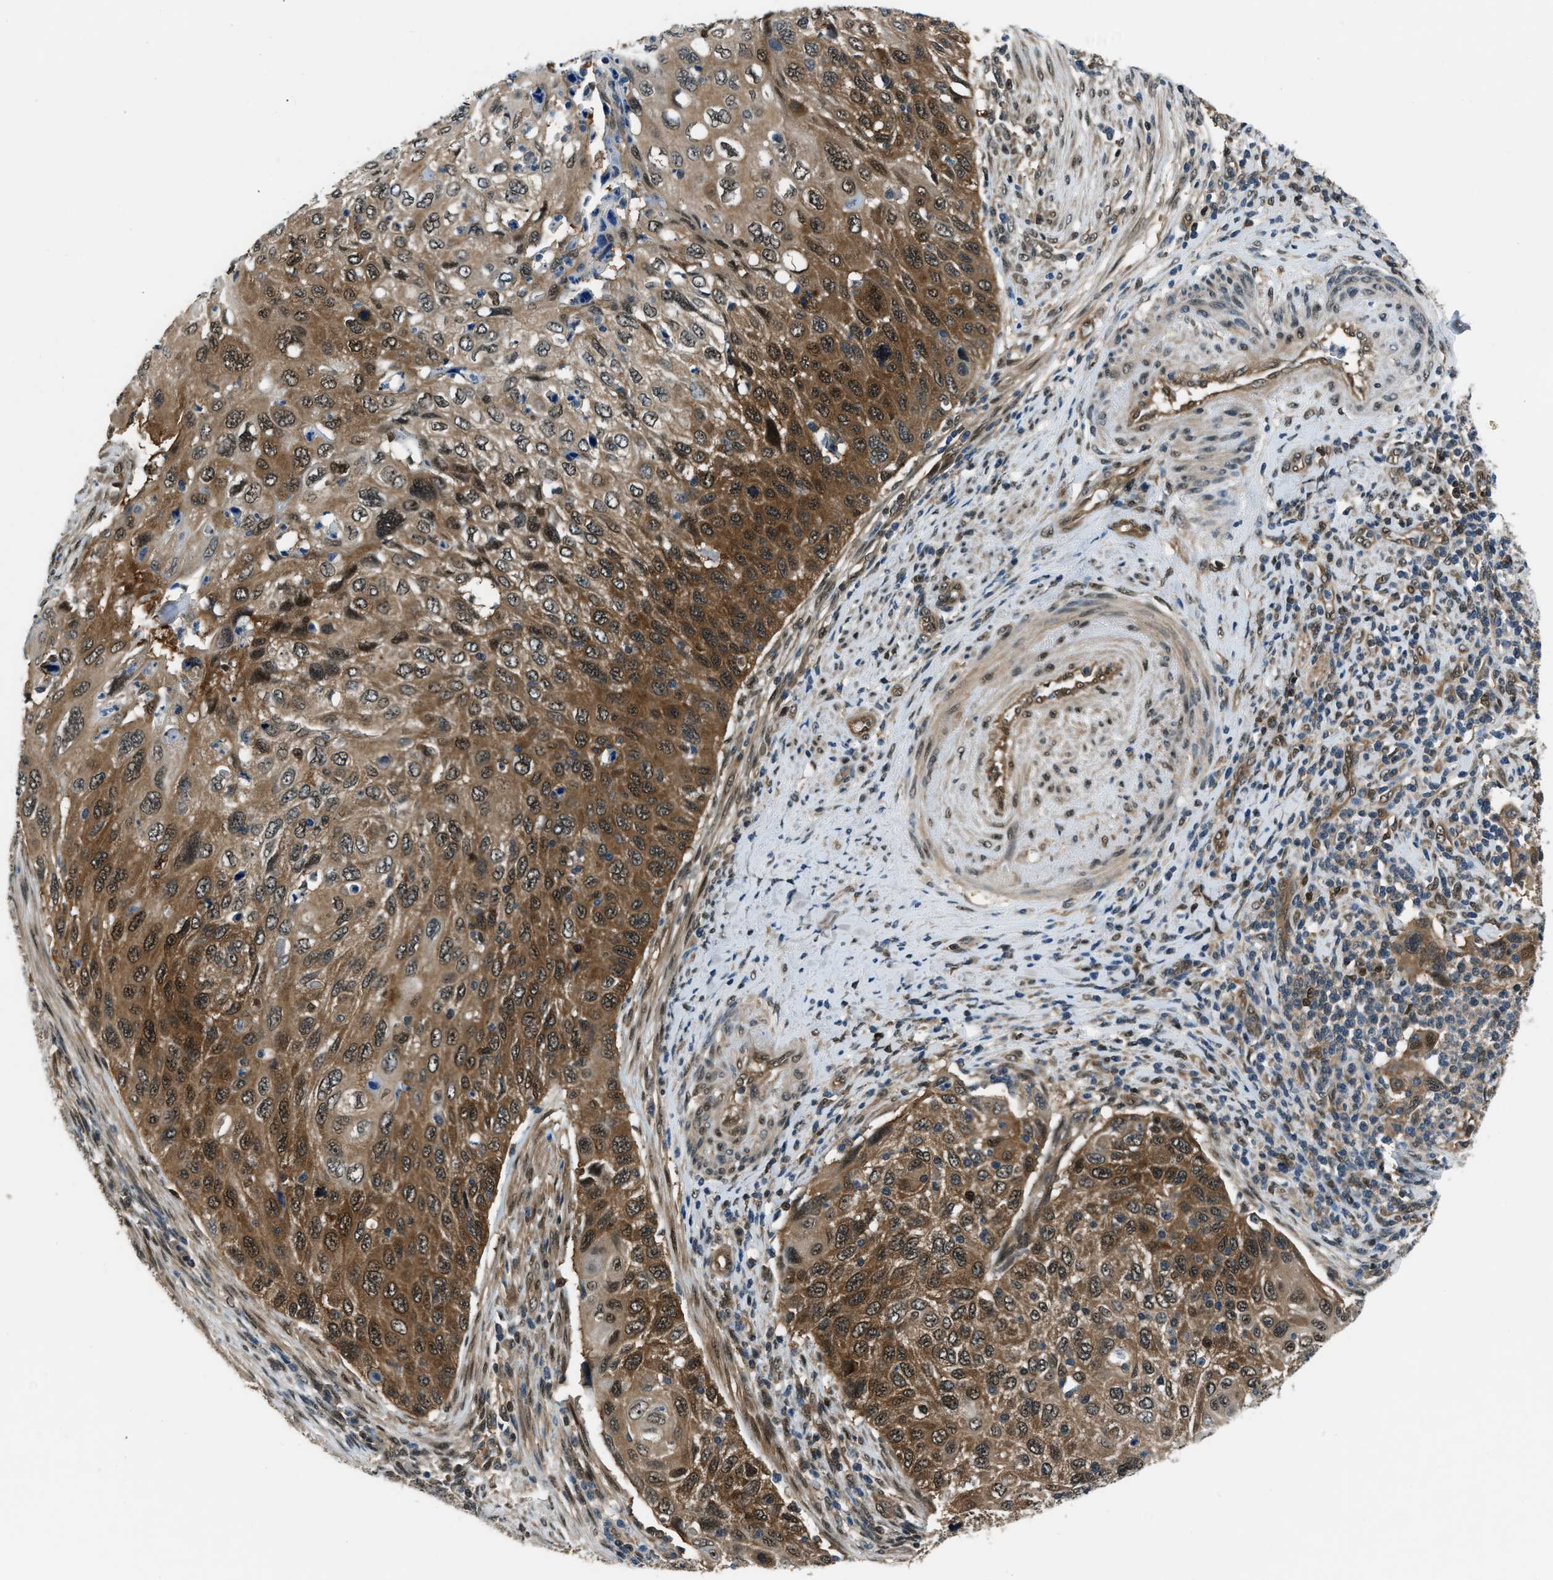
{"staining": {"intensity": "moderate", "quantity": ">75%", "location": "cytoplasmic/membranous,nuclear"}, "tissue": "cervical cancer", "cell_type": "Tumor cells", "image_type": "cancer", "snomed": [{"axis": "morphology", "description": "Squamous cell carcinoma, NOS"}, {"axis": "topography", "description": "Cervix"}], "caption": "Squamous cell carcinoma (cervical) stained with a brown dye demonstrates moderate cytoplasmic/membranous and nuclear positive positivity in about >75% of tumor cells.", "gene": "NUDCD3", "patient": {"sex": "female", "age": 70}}